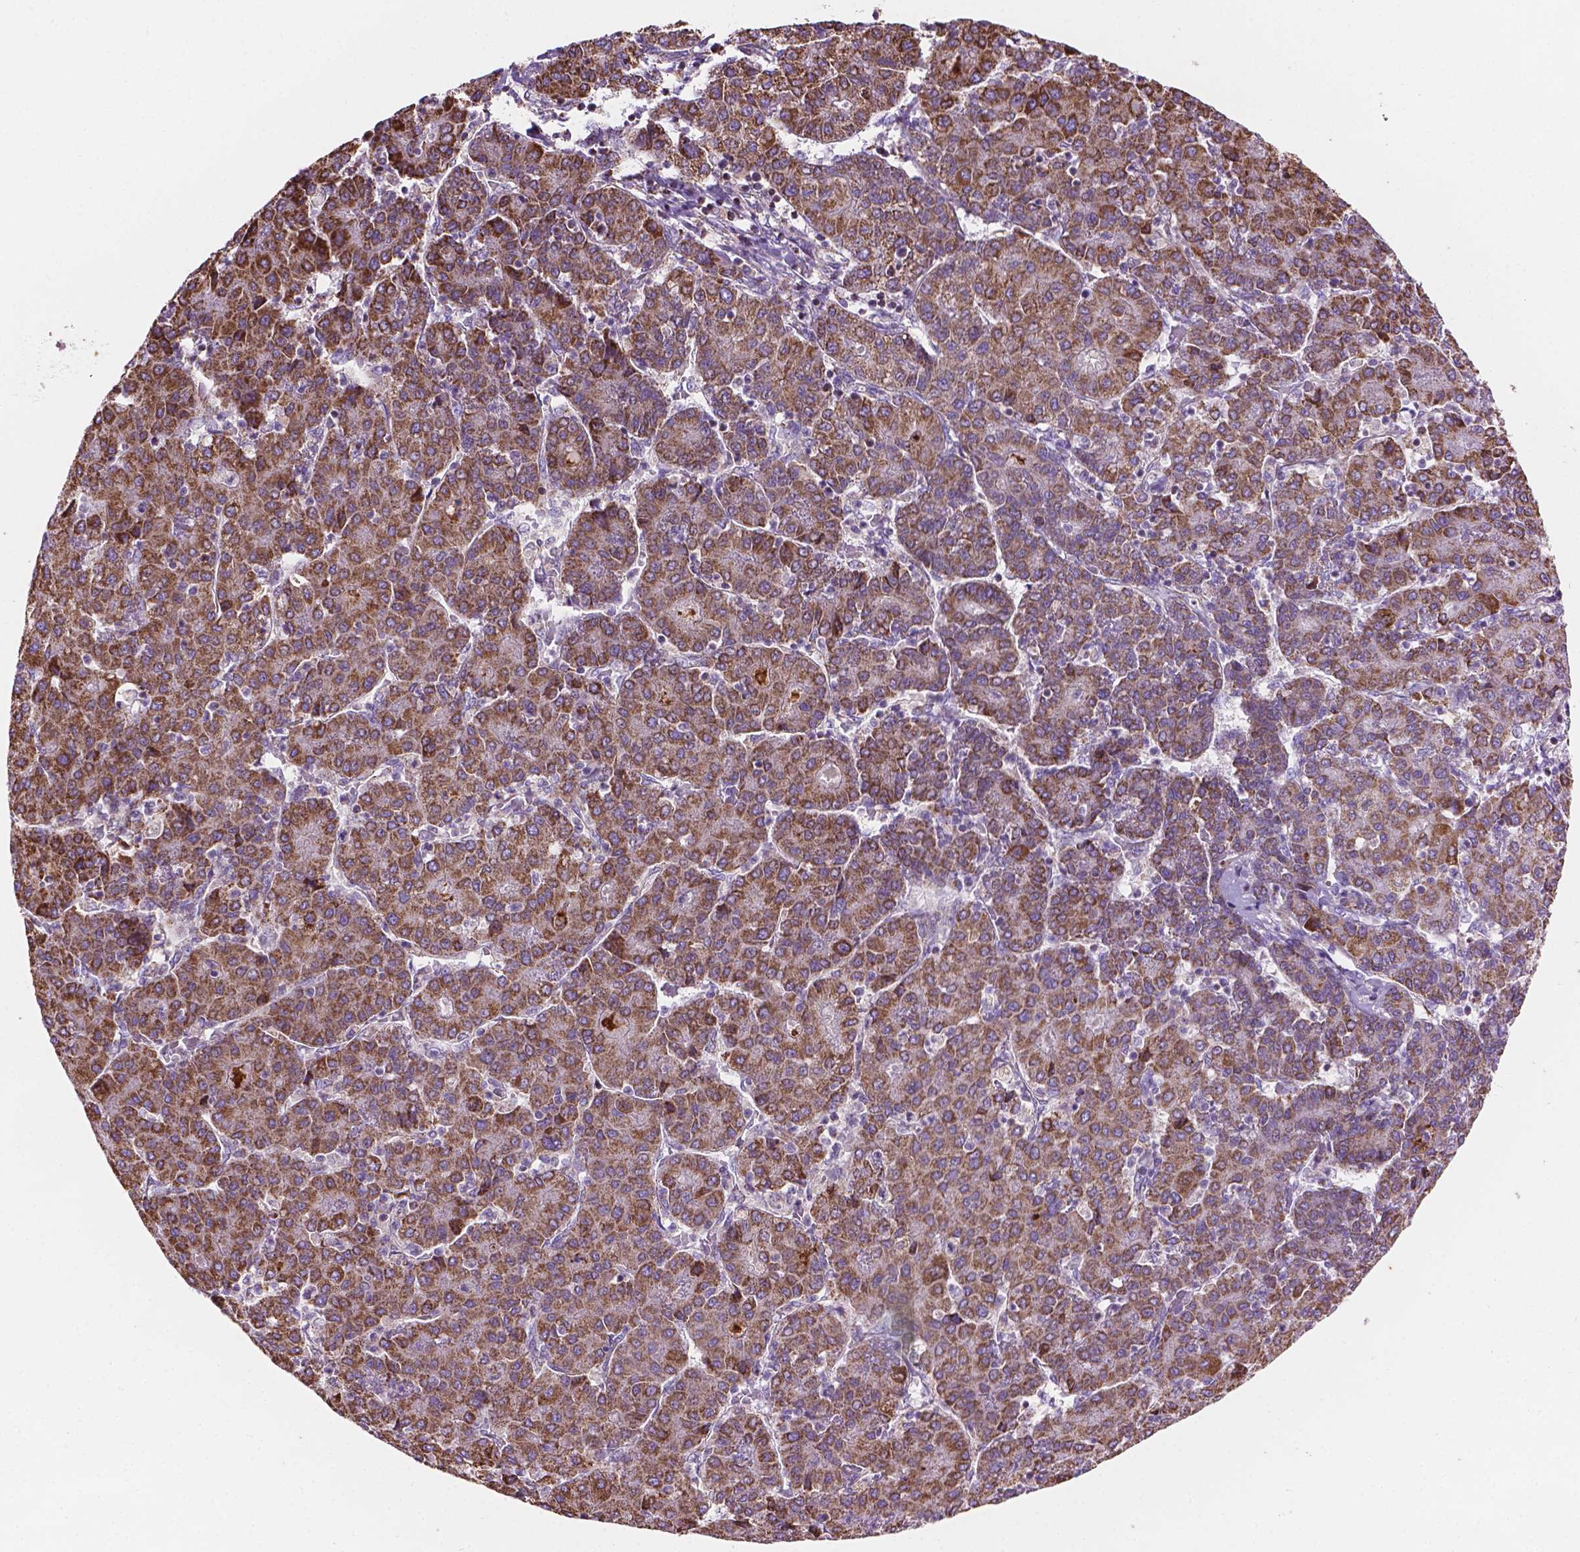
{"staining": {"intensity": "moderate", "quantity": ">75%", "location": "cytoplasmic/membranous"}, "tissue": "liver cancer", "cell_type": "Tumor cells", "image_type": "cancer", "snomed": [{"axis": "morphology", "description": "Carcinoma, Hepatocellular, NOS"}, {"axis": "topography", "description": "Liver"}], "caption": "A high-resolution histopathology image shows IHC staining of liver cancer (hepatocellular carcinoma), which shows moderate cytoplasmic/membranous staining in approximately >75% of tumor cells.", "gene": "PIBF1", "patient": {"sex": "male", "age": 65}}